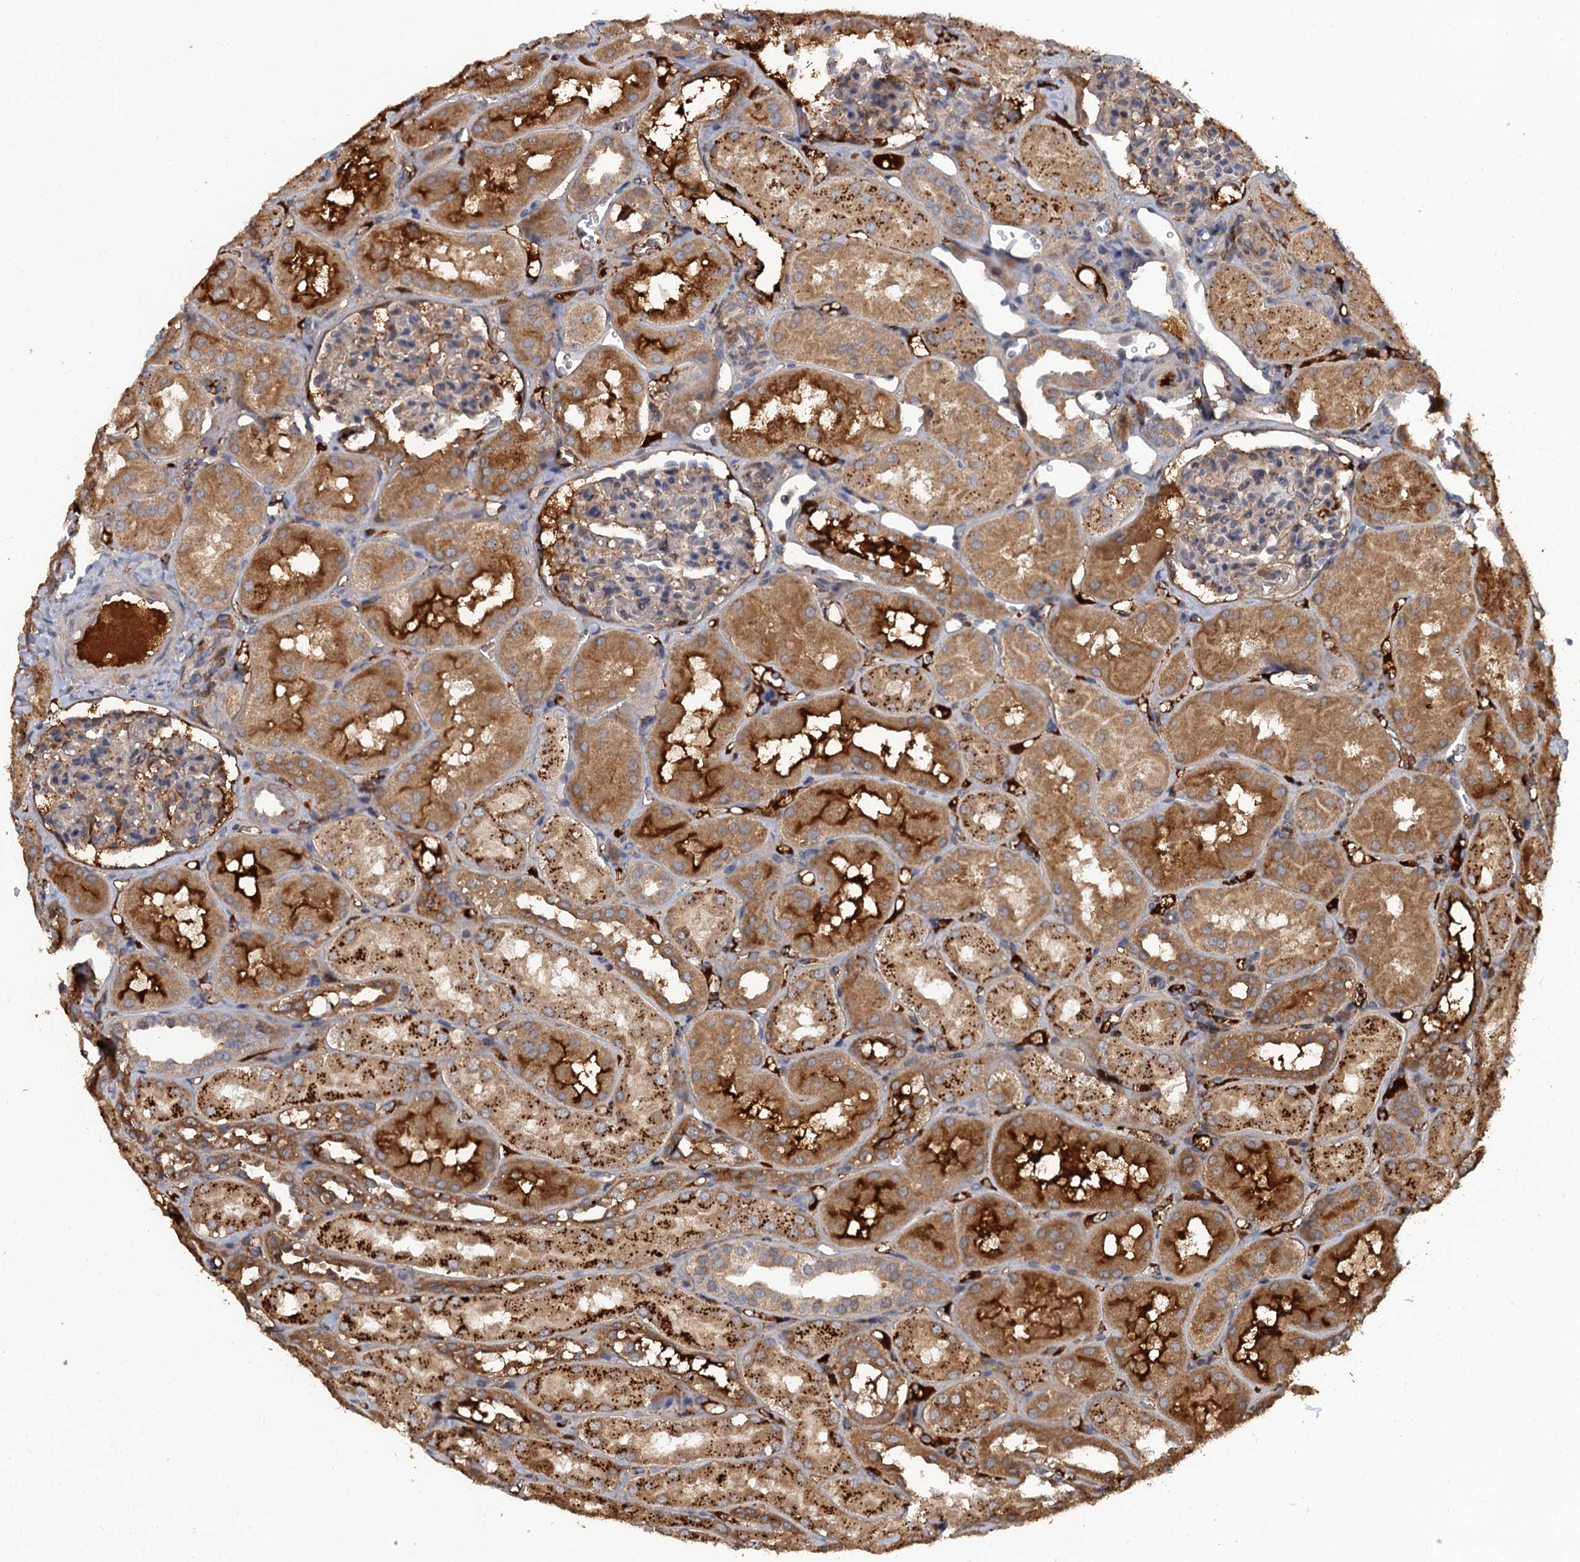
{"staining": {"intensity": "weak", "quantity": "<25%", "location": "cytoplasmic/membranous"}, "tissue": "kidney", "cell_type": "Cells in glomeruli", "image_type": "normal", "snomed": [{"axis": "morphology", "description": "Normal tissue, NOS"}, {"axis": "topography", "description": "Kidney"}, {"axis": "topography", "description": "Urinary bladder"}], "caption": "A high-resolution histopathology image shows immunohistochemistry (IHC) staining of benign kidney, which exhibits no significant positivity in cells in glomeruli.", "gene": "HAPLN3", "patient": {"sex": "male", "age": 16}}